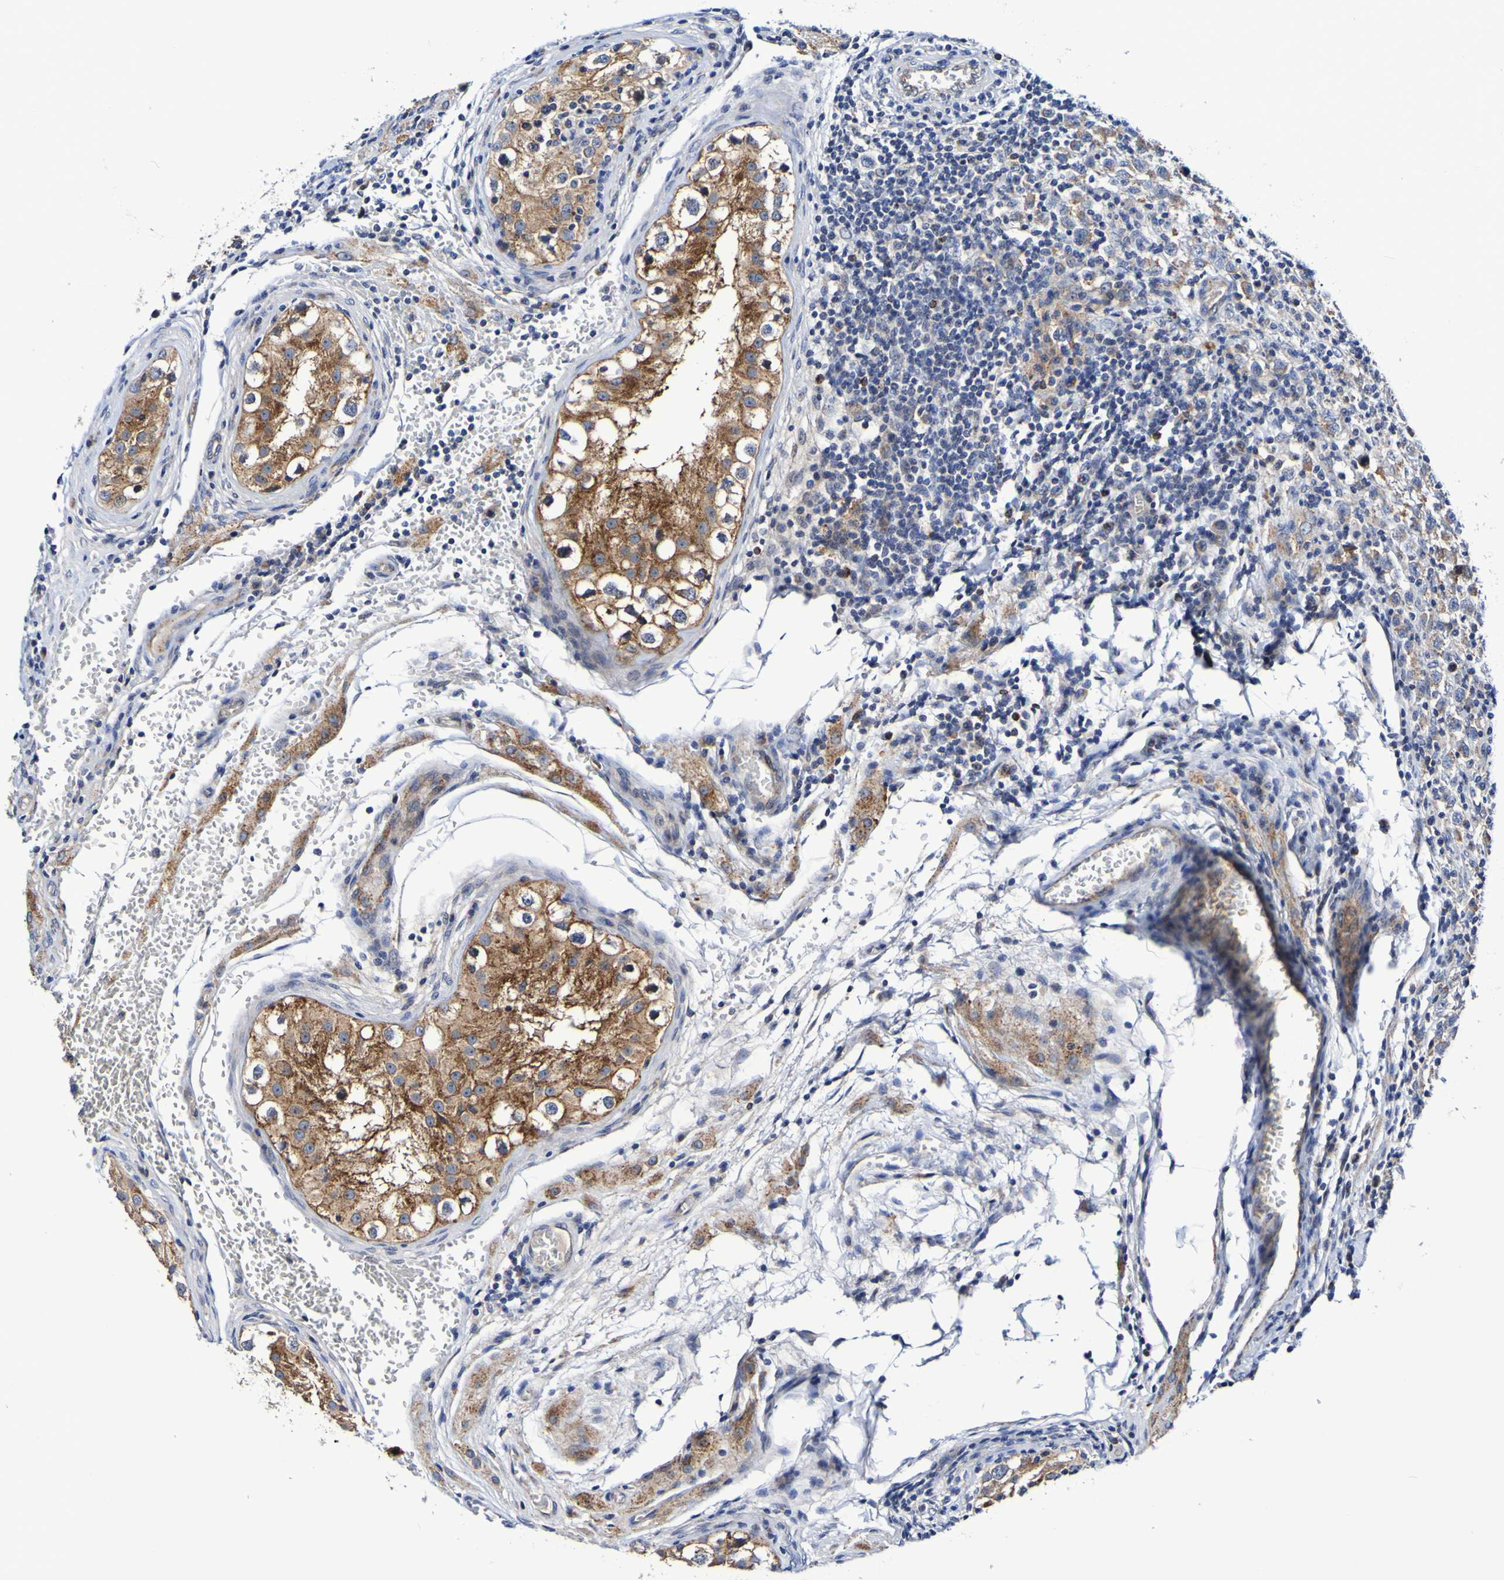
{"staining": {"intensity": "moderate", "quantity": ">75%", "location": "cytoplasmic/membranous"}, "tissue": "testis cancer", "cell_type": "Tumor cells", "image_type": "cancer", "snomed": [{"axis": "morphology", "description": "Carcinoma, Embryonal, NOS"}, {"axis": "topography", "description": "Testis"}], "caption": "Testis embryonal carcinoma was stained to show a protein in brown. There is medium levels of moderate cytoplasmic/membranous staining in approximately >75% of tumor cells. Immunohistochemistry stains the protein of interest in brown and the nuclei are stained blue.", "gene": "GJB1", "patient": {"sex": "male", "age": 21}}